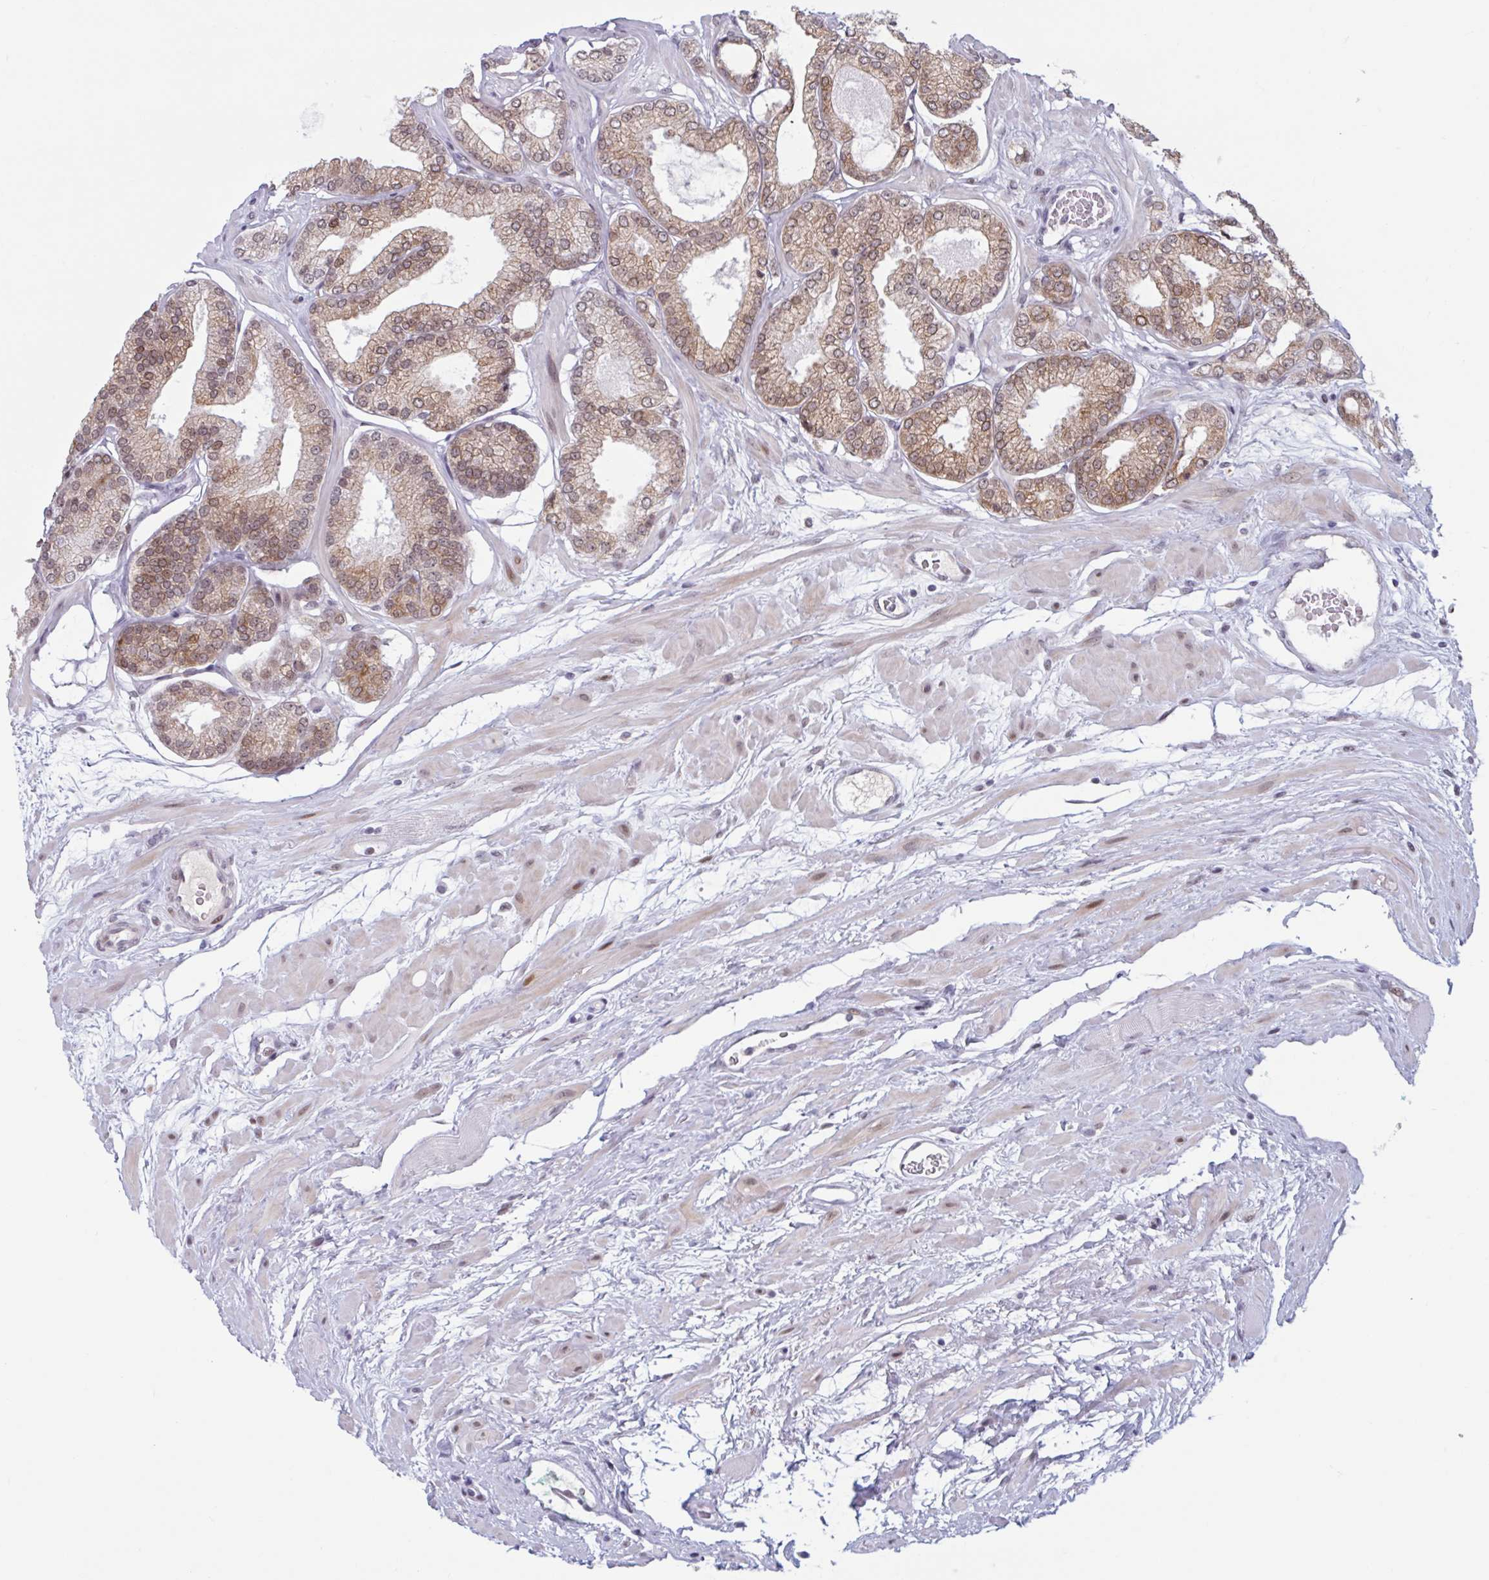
{"staining": {"intensity": "moderate", "quantity": ">75%", "location": "cytoplasmic/membranous,nuclear"}, "tissue": "prostate cancer", "cell_type": "Tumor cells", "image_type": "cancer", "snomed": [{"axis": "morphology", "description": "Adenocarcinoma, High grade"}, {"axis": "topography", "description": "Prostate"}], "caption": "This histopathology image exhibits immunohistochemistry (IHC) staining of prostate cancer (adenocarcinoma (high-grade)), with medium moderate cytoplasmic/membranous and nuclear staining in approximately >75% of tumor cells.", "gene": "HSD17B6", "patient": {"sex": "male", "age": 68}}